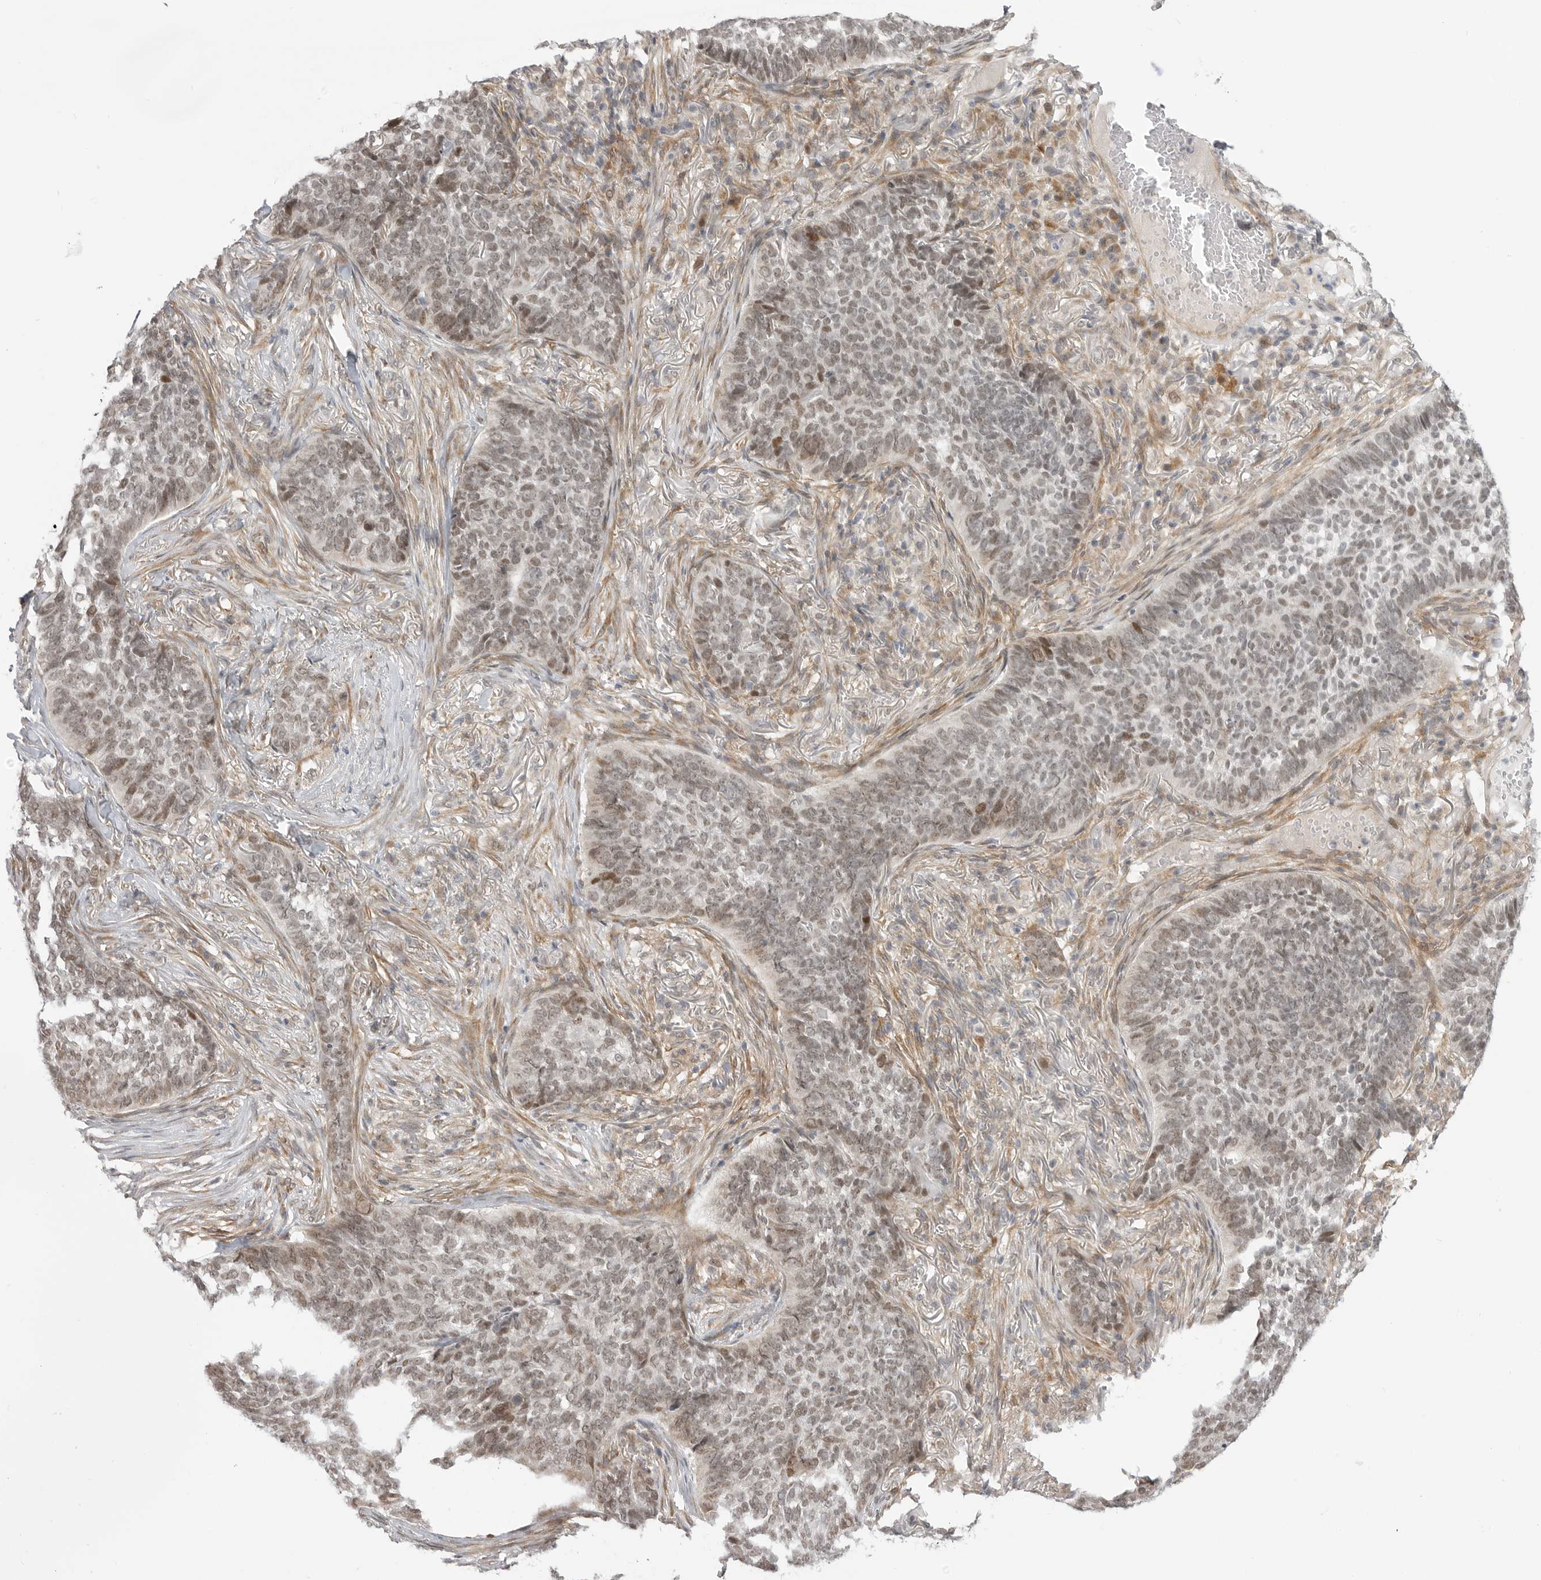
{"staining": {"intensity": "weak", "quantity": ">75%", "location": "nuclear"}, "tissue": "skin cancer", "cell_type": "Tumor cells", "image_type": "cancer", "snomed": [{"axis": "morphology", "description": "Basal cell carcinoma"}, {"axis": "topography", "description": "Skin"}], "caption": "Approximately >75% of tumor cells in skin basal cell carcinoma show weak nuclear protein expression as visualized by brown immunohistochemical staining.", "gene": "GGT6", "patient": {"sex": "male", "age": 85}}